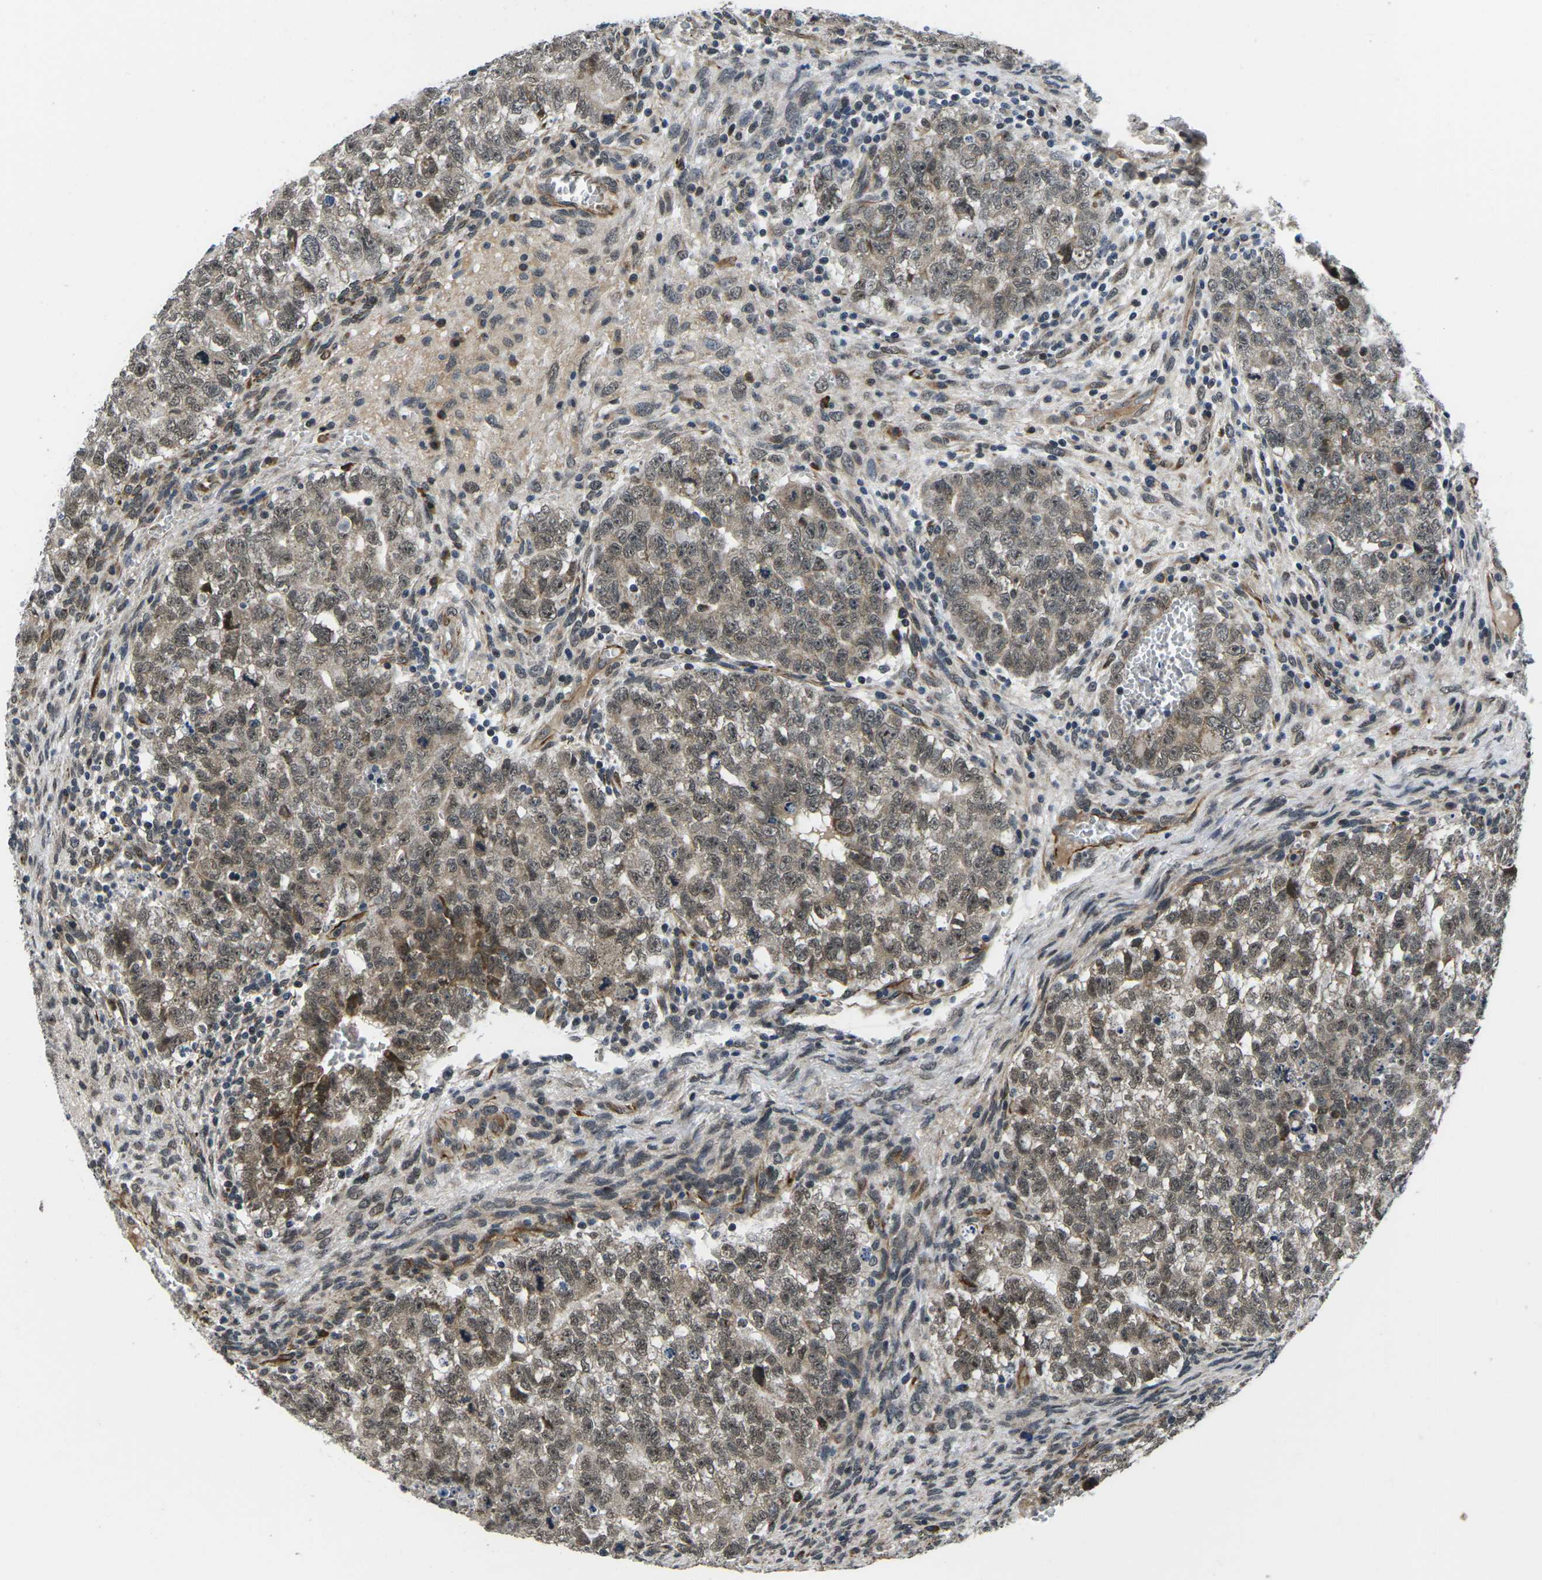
{"staining": {"intensity": "weak", "quantity": ">75%", "location": "cytoplasmic/membranous,nuclear"}, "tissue": "testis cancer", "cell_type": "Tumor cells", "image_type": "cancer", "snomed": [{"axis": "morphology", "description": "Seminoma, NOS"}, {"axis": "morphology", "description": "Carcinoma, Embryonal, NOS"}, {"axis": "topography", "description": "Testis"}], "caption": "Brown immunohistochemical staining in seminoma (testis) reveals weak cytoplasmic/membranous and nuclear positivity in approximately >75% of tumor cells.", "gene": "CCNE1", "patient": {"sex": "male", "age": 38}}